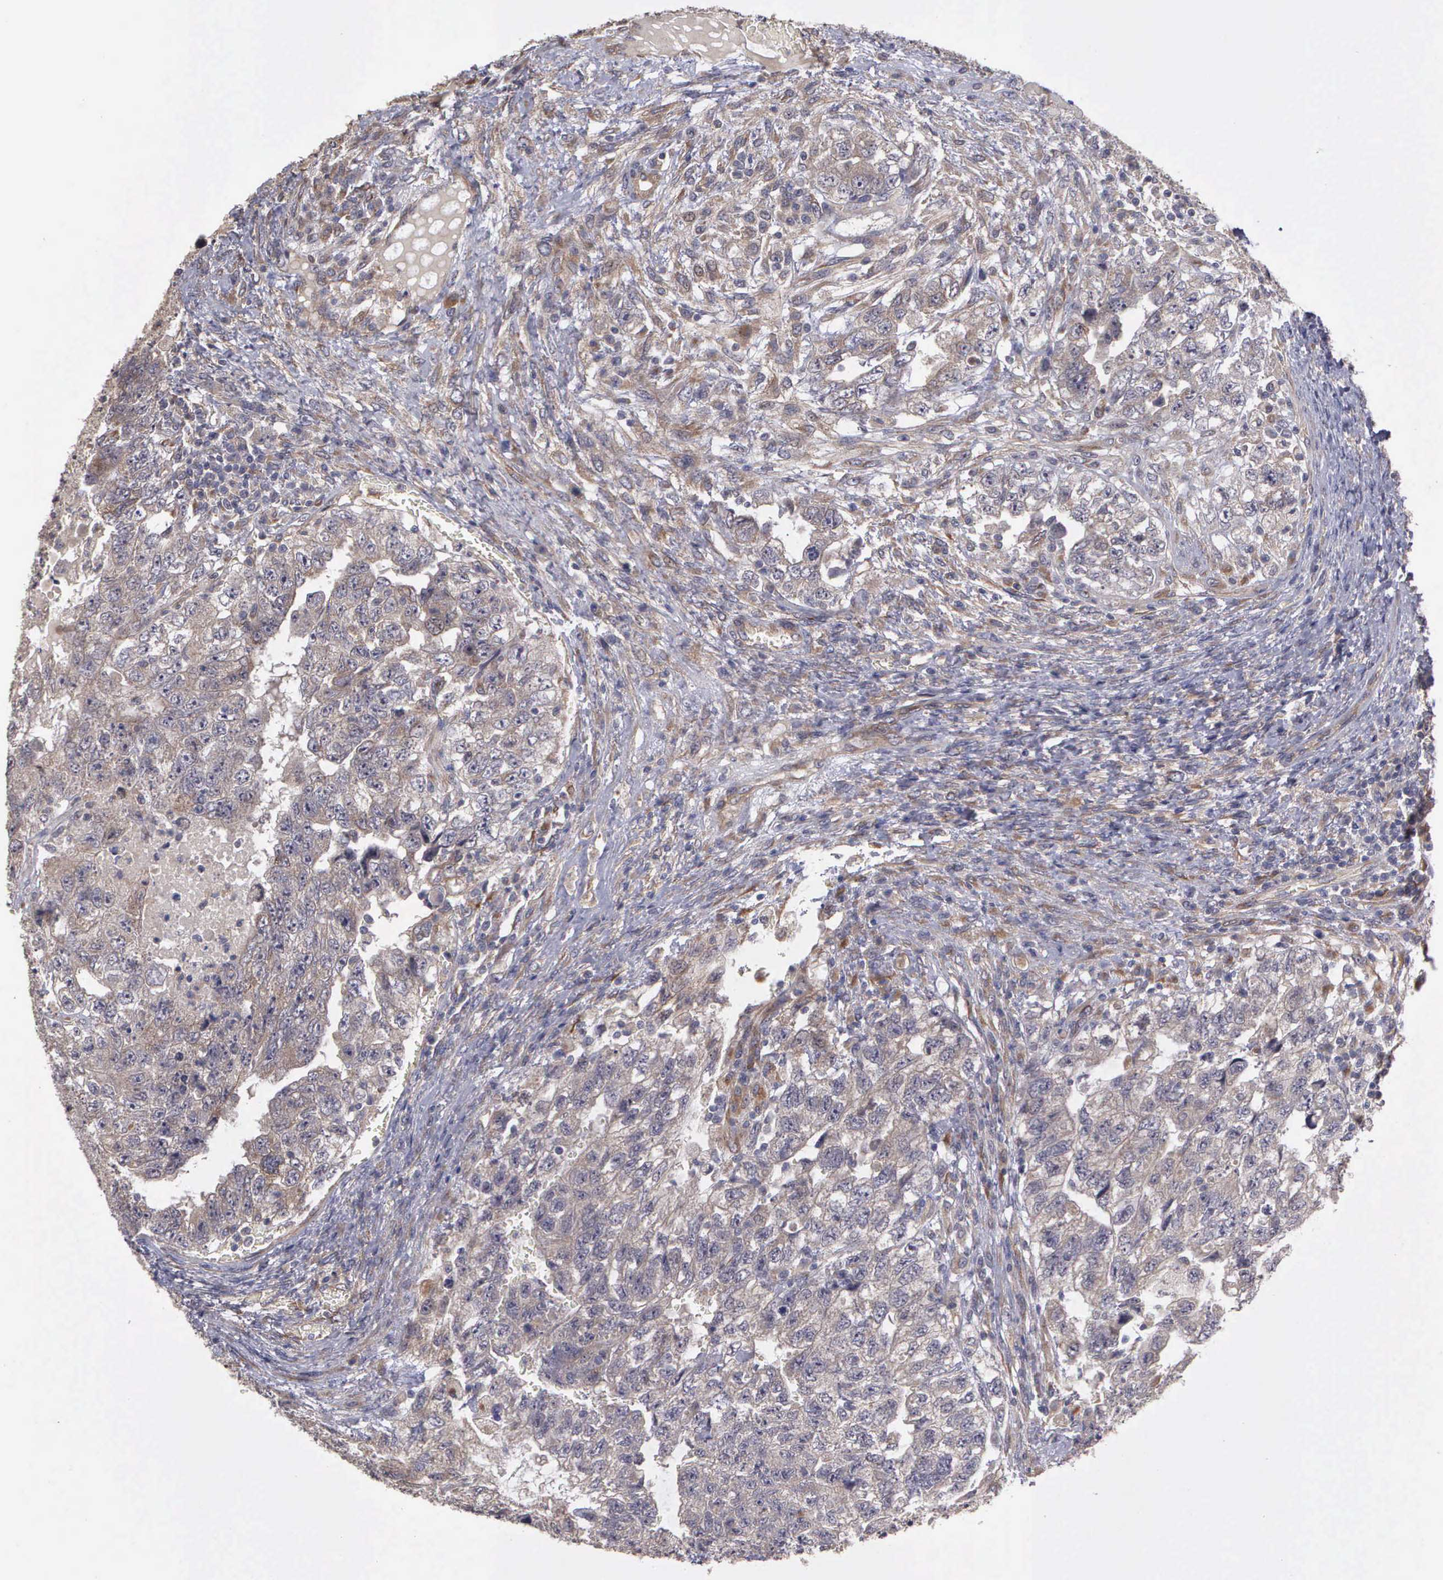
{"staining": {"intensity": "weak", "quantity": ">75%", "location": "cytoplasmic/membranous"}, "tissue": "testis cancer", "cell_type": "Tumor cells", "image_type": "cancer", "snomed": [{"axis": "morphology", "description": "Carcinoma, Embryonal, NOS"}, {"axis": "topography", "description": "Testis"}], "caption": "A brown stain highlights weak cytoplasmic/membranous expression of a protein in testis cancer tumor cells.", "gene": "RTL10", "patient": {"sex": "male", "age": 36}}